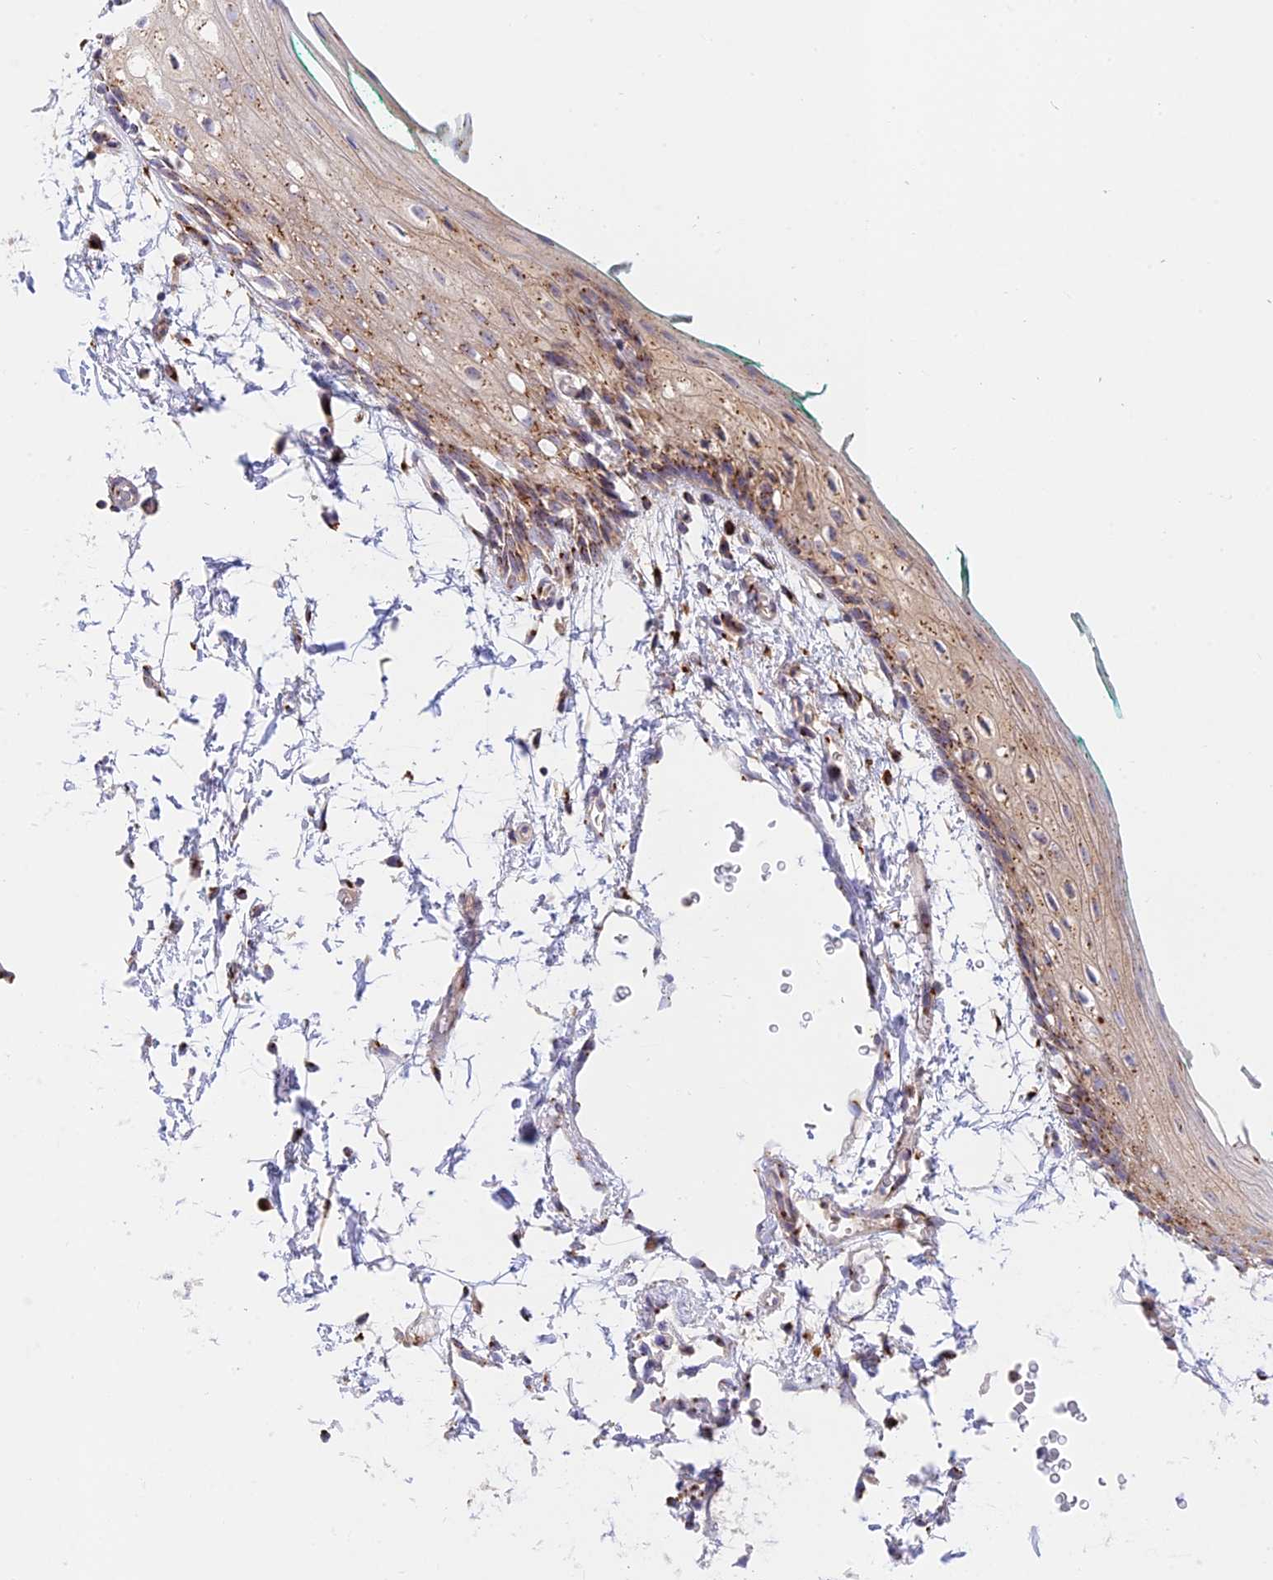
{"staining": {"intensity": "moderate", "quantity": ">75%", "location": "cytoplasmic/membranous"}, "tissue": "oral mucosa", "cell_type": "Squamous epithelial cells", "image_type": "normal", "snomed": [{"axis": "morphology", "description": "Normal tissue, NOS"}, {"axis": "topography", "description": "Skeletal muscle"}, {"axis": "topography", "description": "Oral tissue"}, {"axis": "topography", "description": "Peripheral nerve tissue"}], "caption": "Normal oral mucosa reveals moderate cytoplasmic/membranous staining in about >75% of squamous epithelial cells, visualized by immunohistochemistry.", "gene": "GOLGA3", "patient": {"sex": "female", "age": 84}}